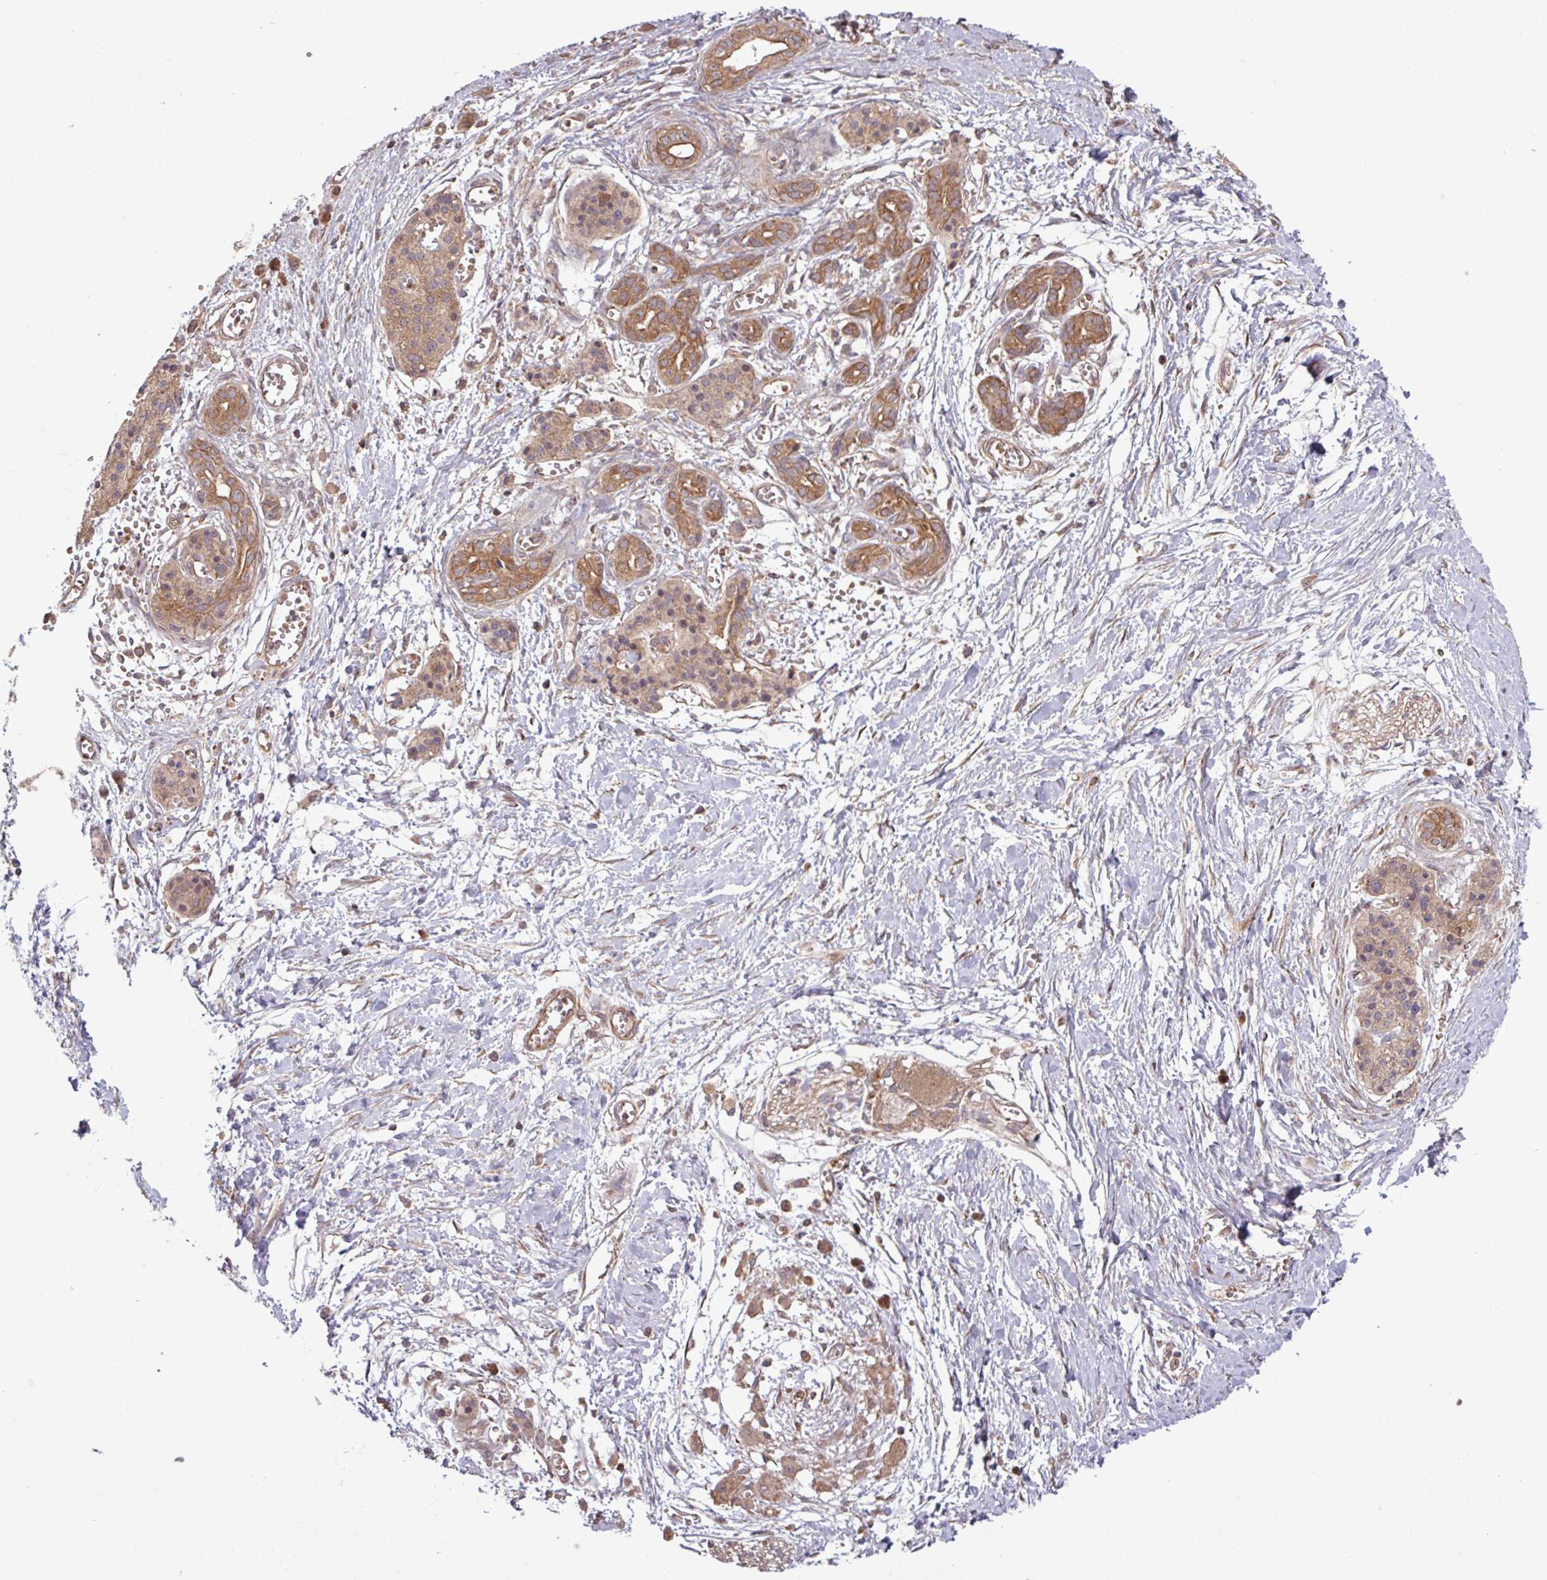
{"staining": {"intensity": "moderate", "quantity": ">75%", "location": "cytoplasmic/membranous"}, "tissue": "pancreatic cancer", "cell_type": "Tumor cells", "image_type": "cancer", "snomed": [{"axis": "morphology", "description": "Adenocarcinoma, NOS"}, {"axis": "topography", "description": "Pancreas"}], "caption": "This is an image of immunohistochemistry (IHC) staining of adenocarcinoma (pancreatic), which shows moderate expression in the cytoplasmic/membranous of tumor cells.", "gene": "TRABD2A", "patient": {"sex": "male", "age": 71}}